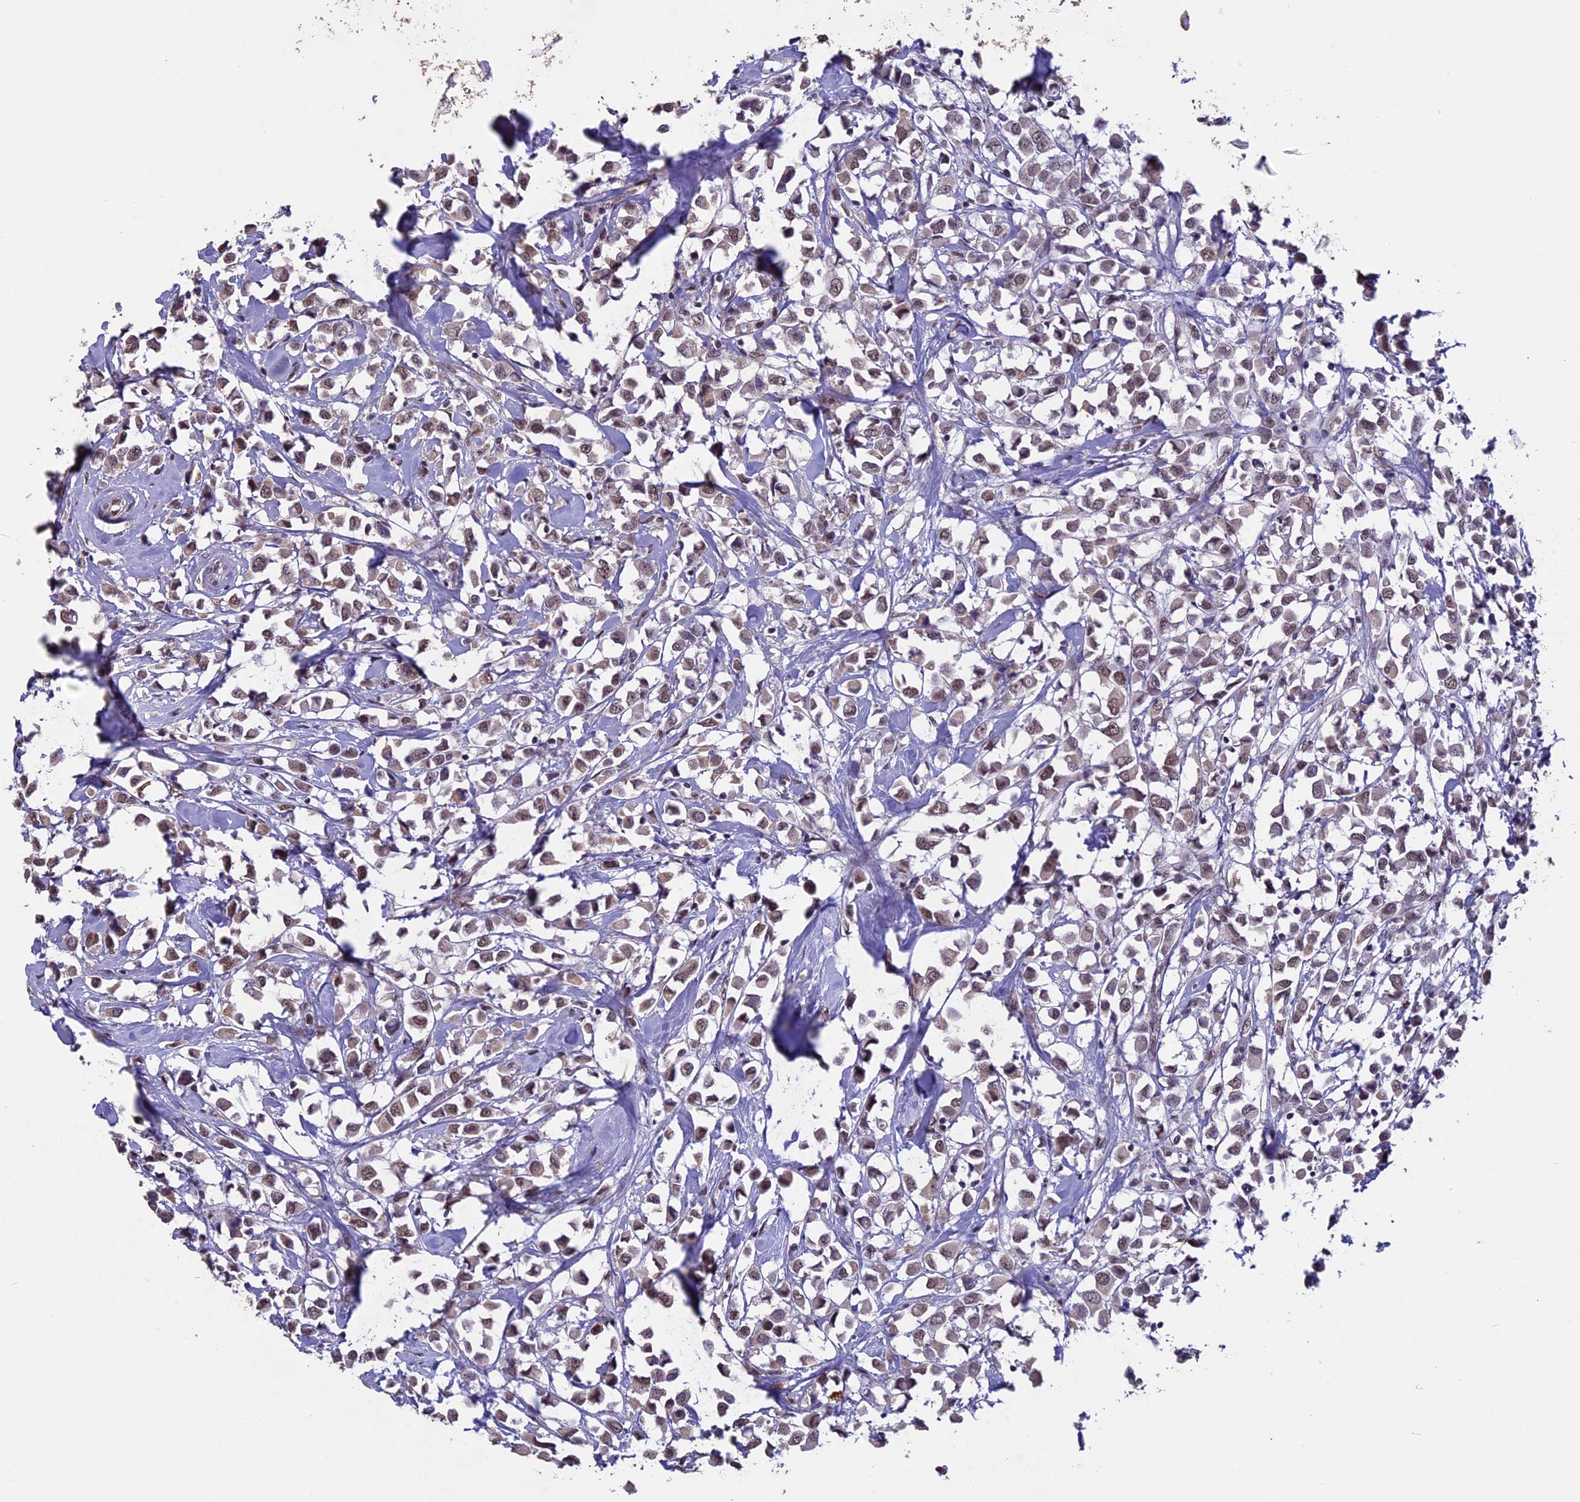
{"staining": {"intensity": "weak", "quantity": ">75%", "location": "nuclear"}, "tissue": "breast cancer", "cell_type": "Tumor cells", "image_type": "cancer", "snomed": [{"axis": "morphology", "description": "Duct carcinoma"}, {"axis": "topography", "description": "Breast"}], "caption": "This is a photomicrograph of immunohistochemistry staining of breast invasive ductal carcinoma, which shows weak positivity in the nuclear of tumor cells.", "gene": "RNF40", "patient": {"sex": "female", "age": 61}}